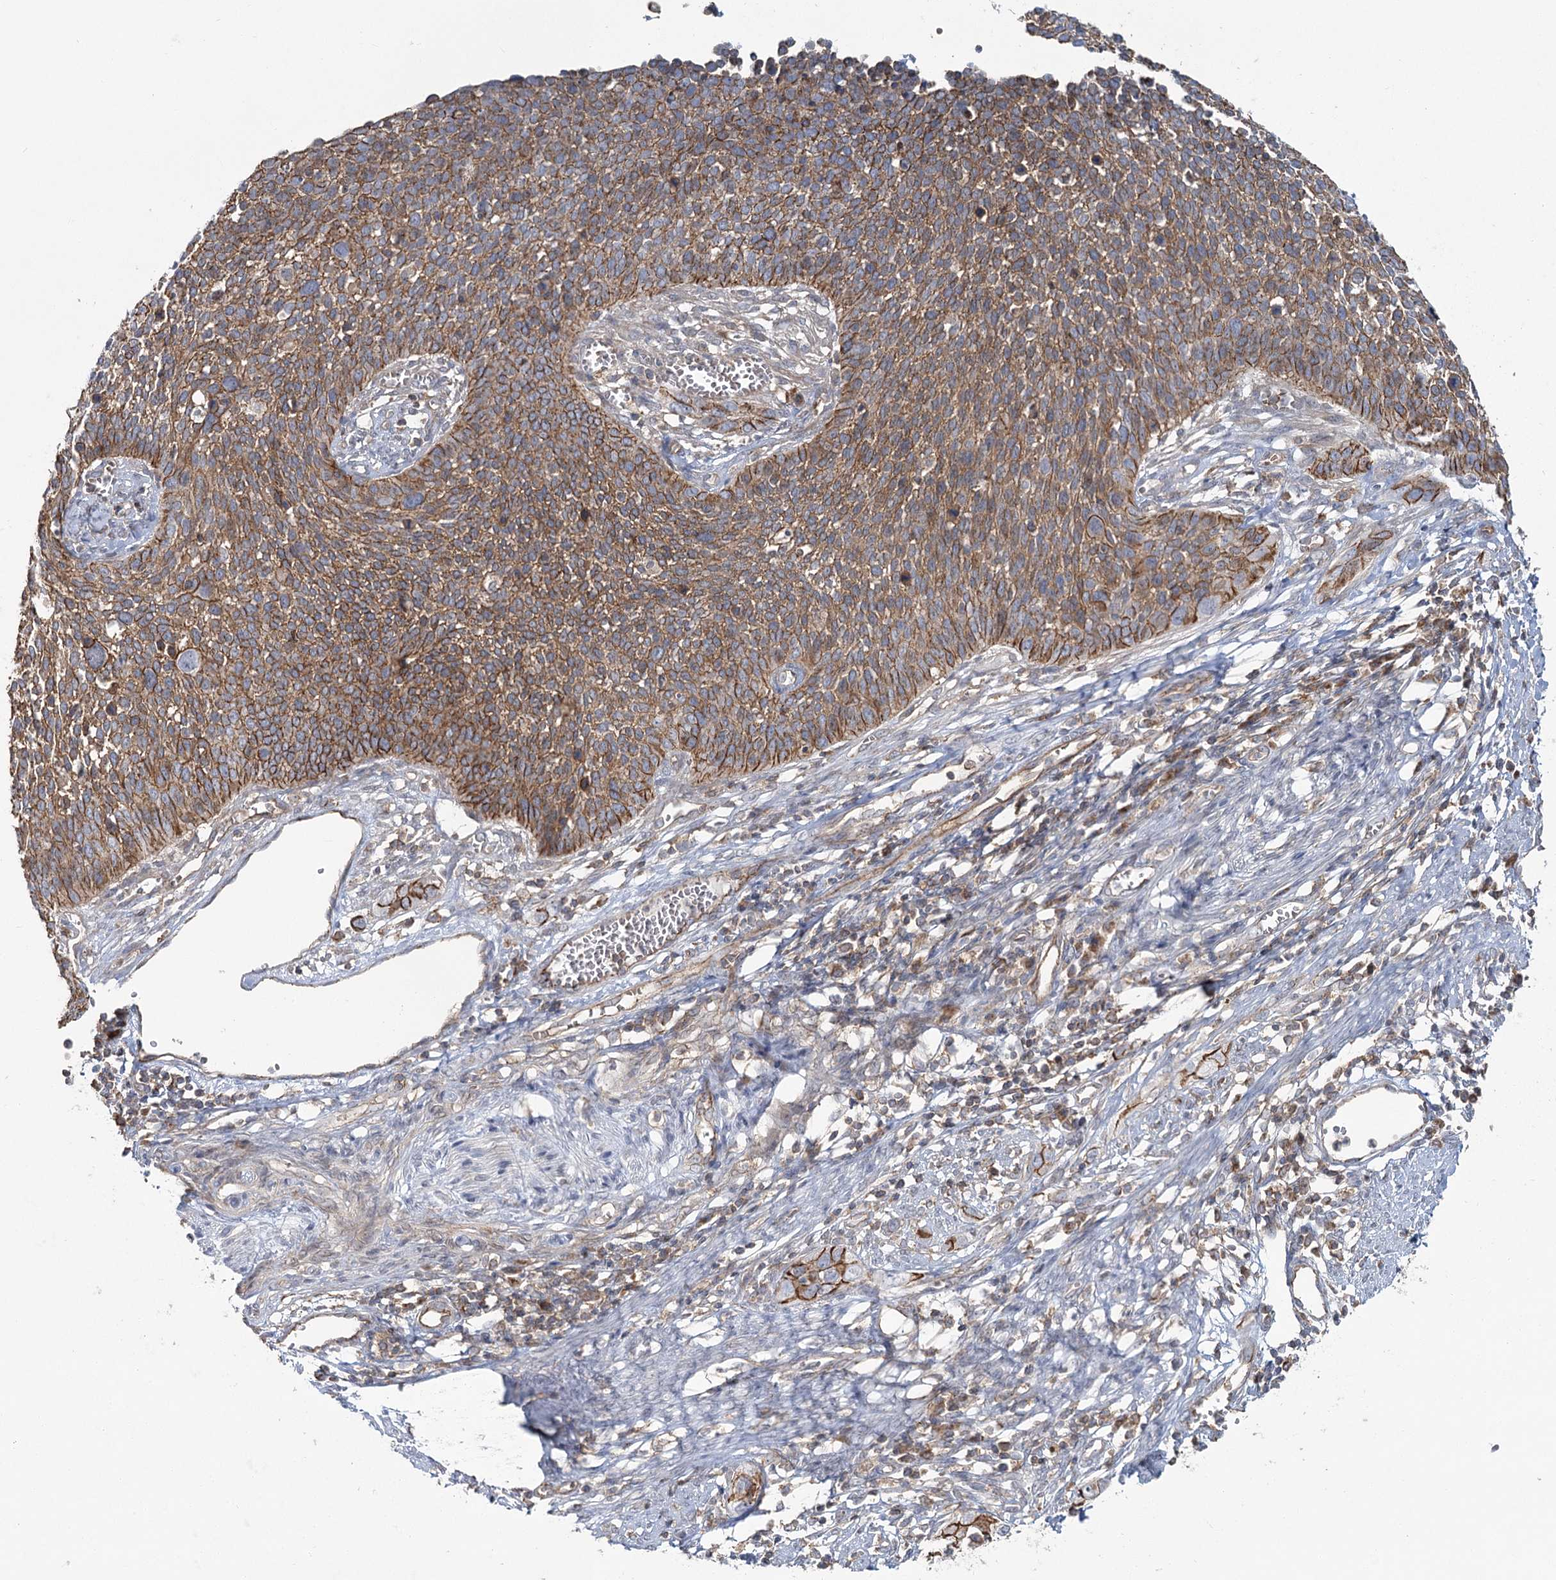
{"staining": {"intensity": "moderate", "quantity": ">75%", "location": "cytoplasmic/membranous"}, "tissue": "cervical cancer", "cell_type": "Tumor cells", "image_type": "cancer", "snomed": [{"axis": "morphology", "description": "Squamous cell carcinoma, NOS"}, {"axis": "topography", "description": "Cervix"}], "caption": "Cervical cancer stained with DAB IHC shows medium levels of moderate cytoplasmic/membranous staining in about >75% of tumor cells.", "gene": "PCBD2", "patient": {"sex": "female", "age": 34}}